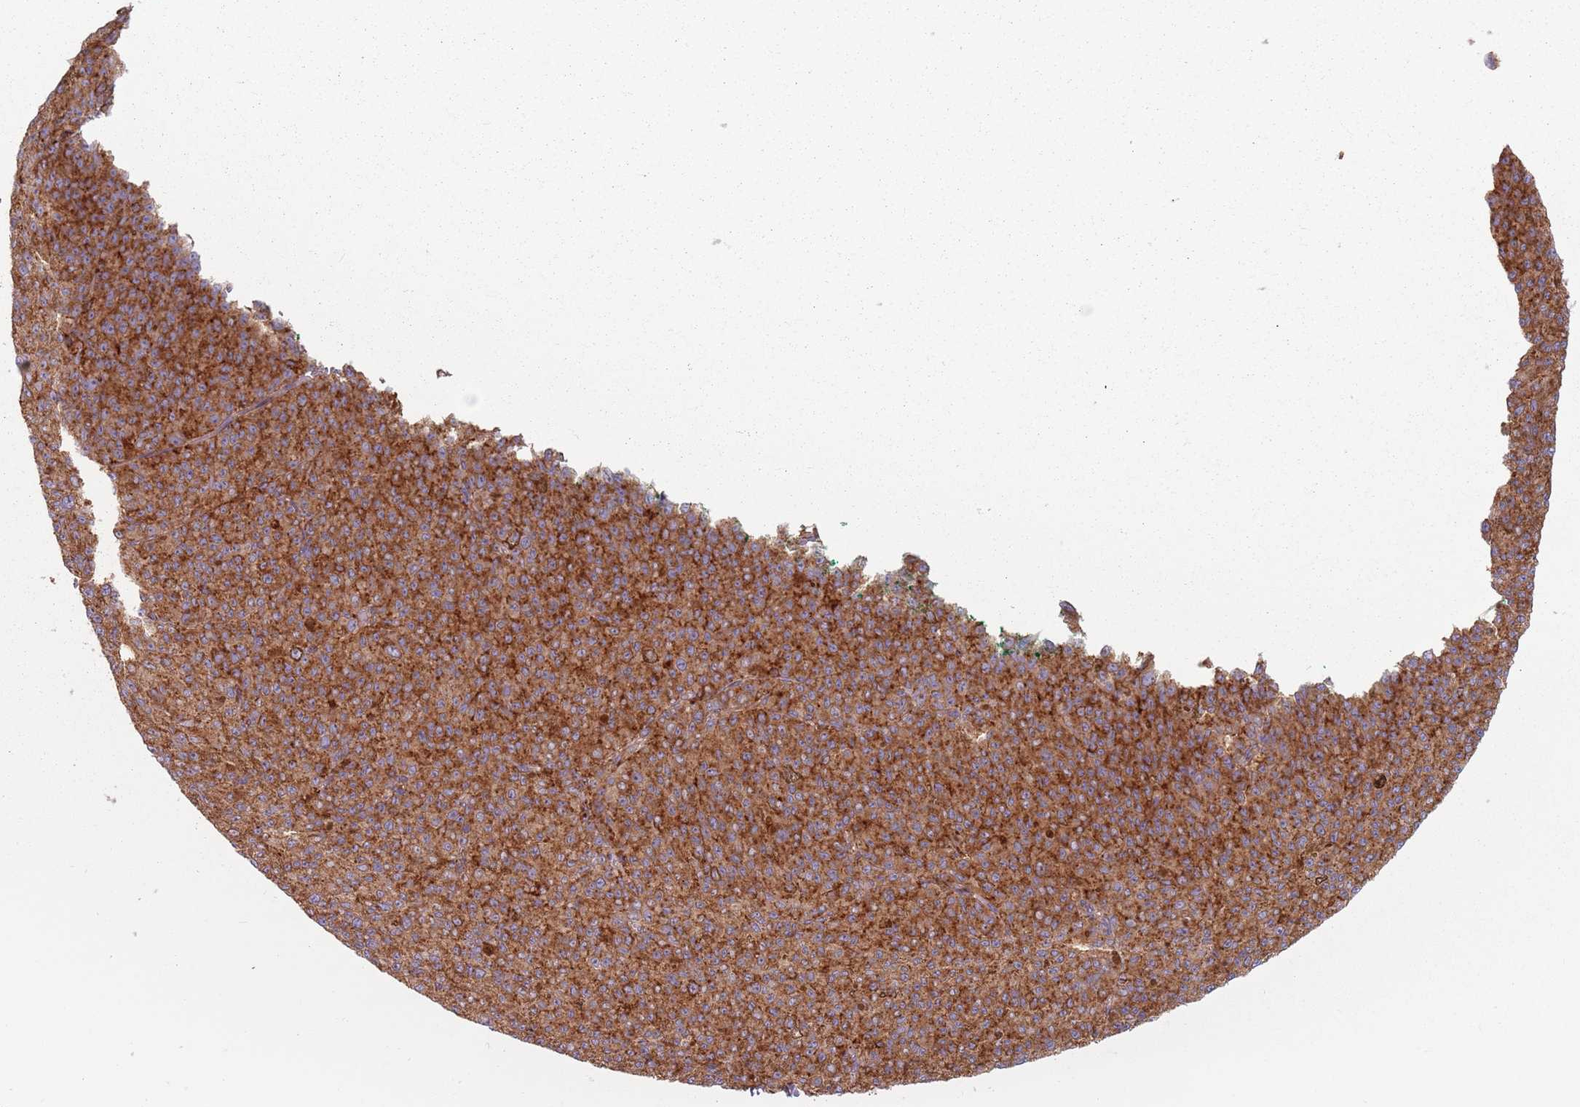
{"staining": {"intensity": "strong", "quantity": ">75%", "location": "cytoplasmic/membranous"}, "tissue": "melanoma", "cell_type": "Tumor cells", "image_type": "cancer", "snomed": [{"axis": "morphology", "description": "Malignant melanoma, NOS"}, {"axis": "topography", "description": "Skin"}], "caption": "Protein staining of melanoma tissue shows strong cytoplasmic/membranous positivity in about >75% of tumor cells. The staining was performed using DAB to visualize the protein expression in brown, while the nuclei were stained in blue with hematoxylin (Magnification: 20x).", "gene": "TPD52L2", "patient": {"sex": "female", "age": 52}}